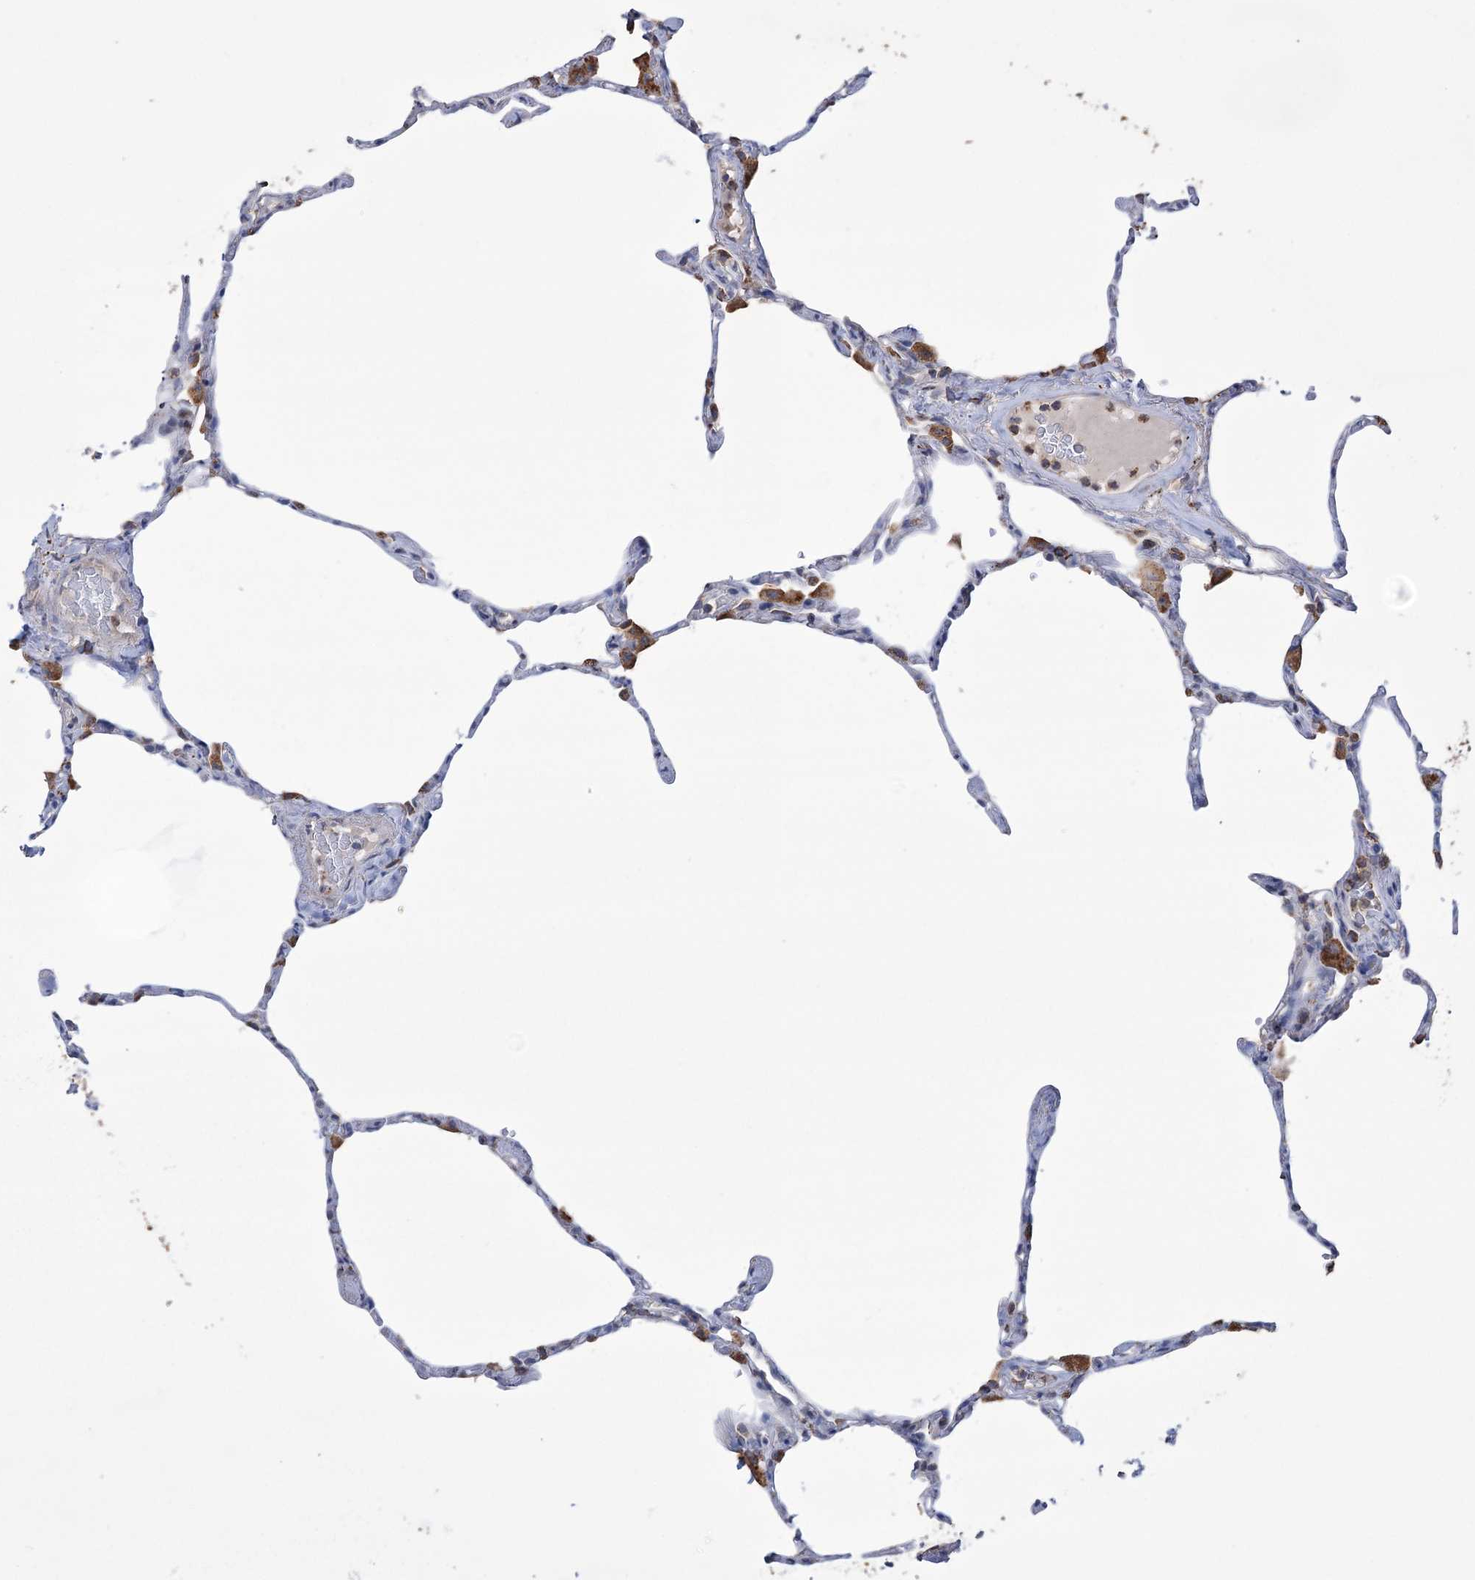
{"staining": {"intensity": "moderate", "quantity": "<25%", "location": "cytoplasmic/membranous"}, "tissue": "lung", "cell_type": "Alveolar cells", "image_type": "normal", "snomed": [{"axis": "morphology", "description": "Normal tissue, NOS"}, {"axis": "topography", "description": "Lung"}], "caption": "About <25% of alveolar cells in benign human lung reveal moderate cytoplasmic/membranous protein staining as visualized by brown immunohistochemical staining.", "gene": "TRIM71", "patient": {"sex": "male", "age": 65}}